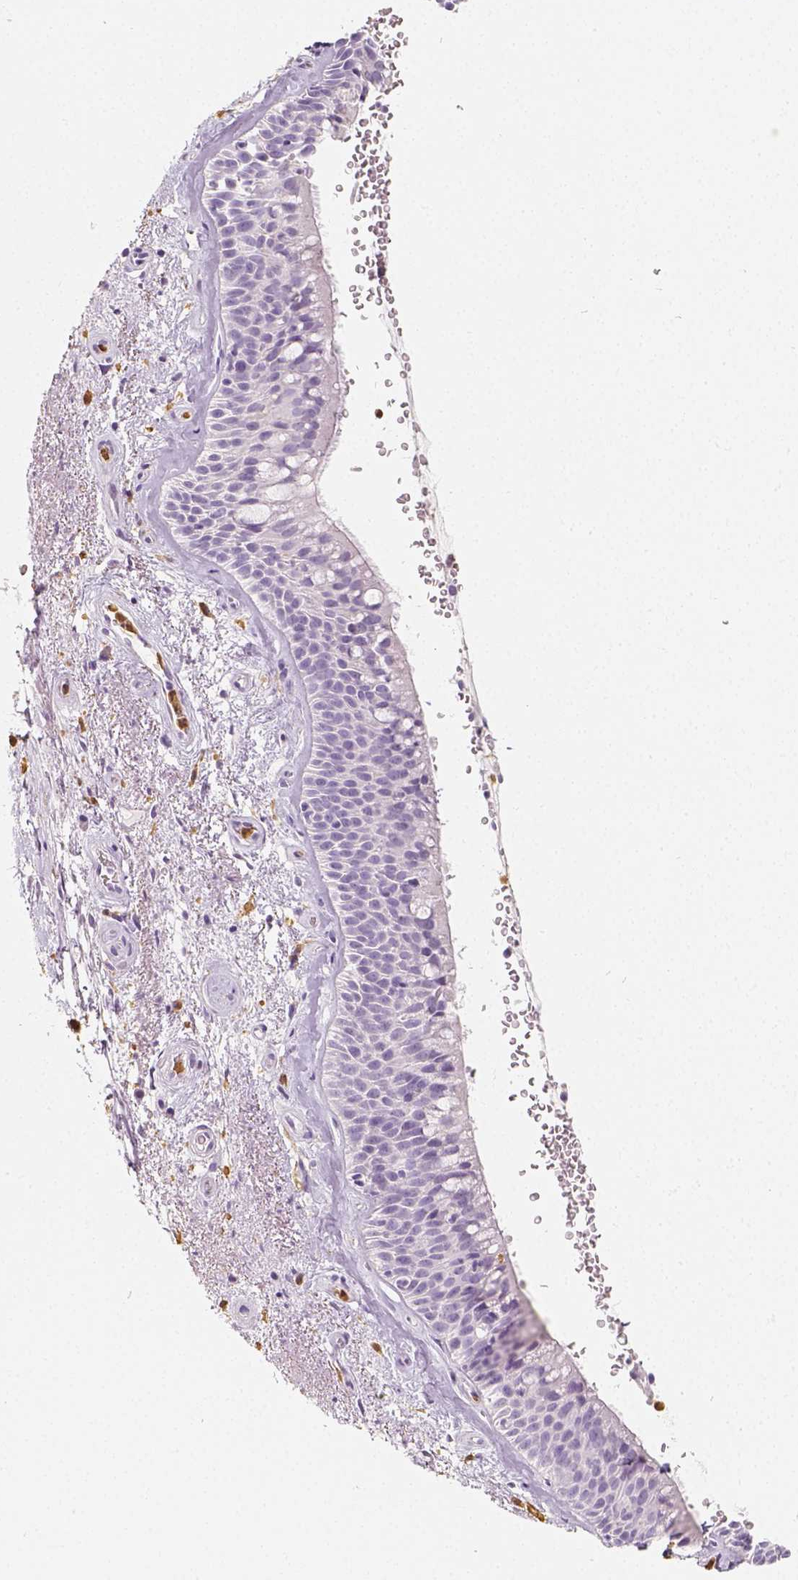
{"staining": {"intensity": "negative", "quantity": "none", "location": "none"}, "tissue": "bronchus", "cell_type": "Respiratory epithelial cells", "image_type": "normal", "snomed": [{"axis": "morphology", "description": "Normal tissue, NOS"}, {"axis": "topography", "description": "Bronchus"}], "caption": "Immunohistochemistry (IHC) of unremarkable bronchus demonstrates no expression in respiratory epithelial cells.", "gene": "NECAB2", "patient": {"sex": "male", "age": 48}}